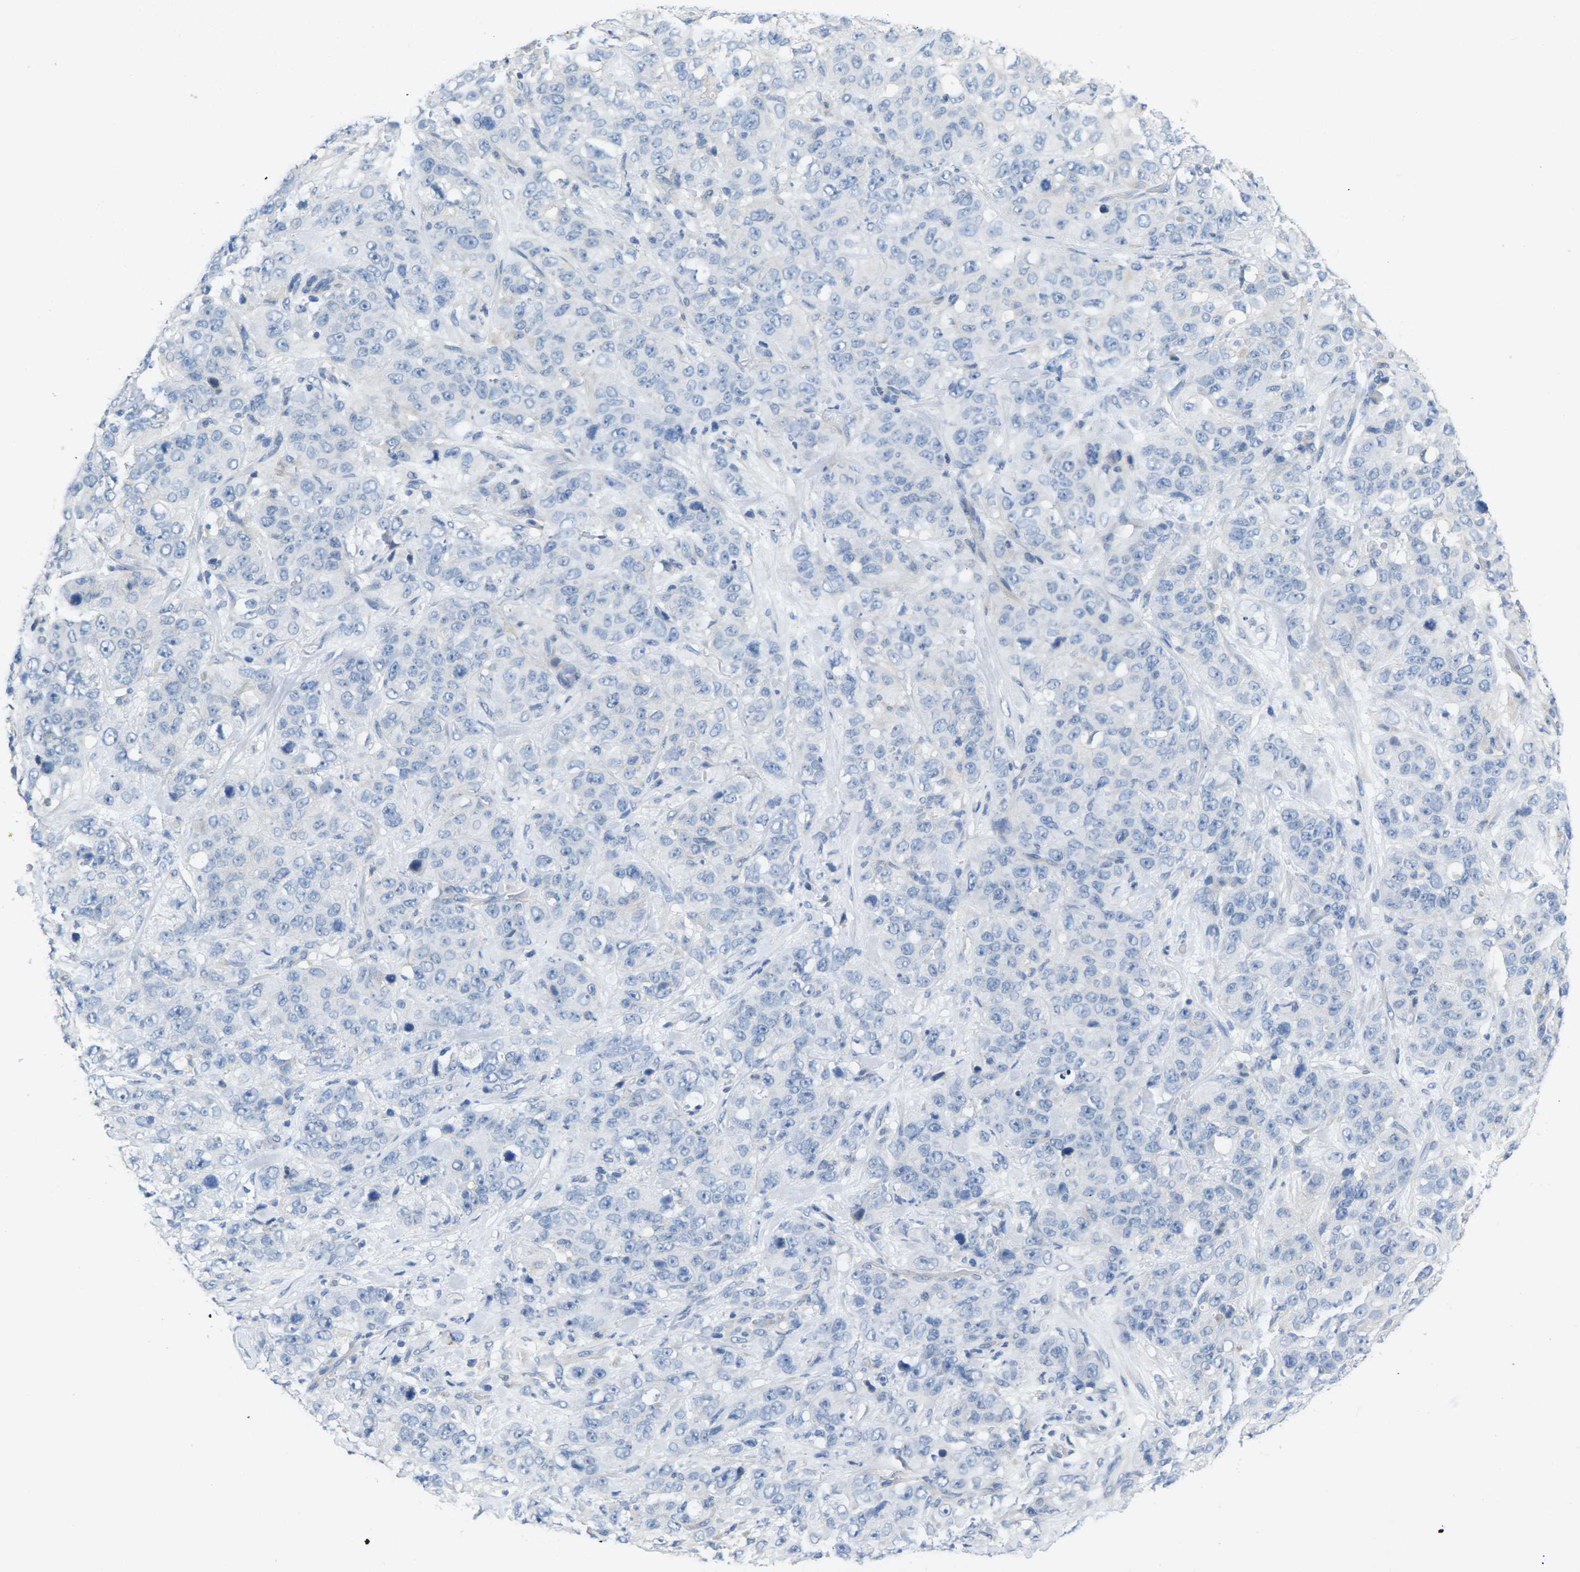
{"staining": {"intensity": "negative", "quantity": "none", "location": "none"}, "tissue": "stomach cancer", "cell_type": "Tumor cells", "image_type": "cancer", "snomed": [{"axis": "morphology", "description": "Adenocarcinoma, NOS"}, {"axis": "topography", "description": "Stomach"}], "caption": "This is an IHC micrograph of adenocarcinoma (stomach). There is no expression in tumor cells.", "gene": "TNNI3", "patient": {"sex": "male", "age": 48}}